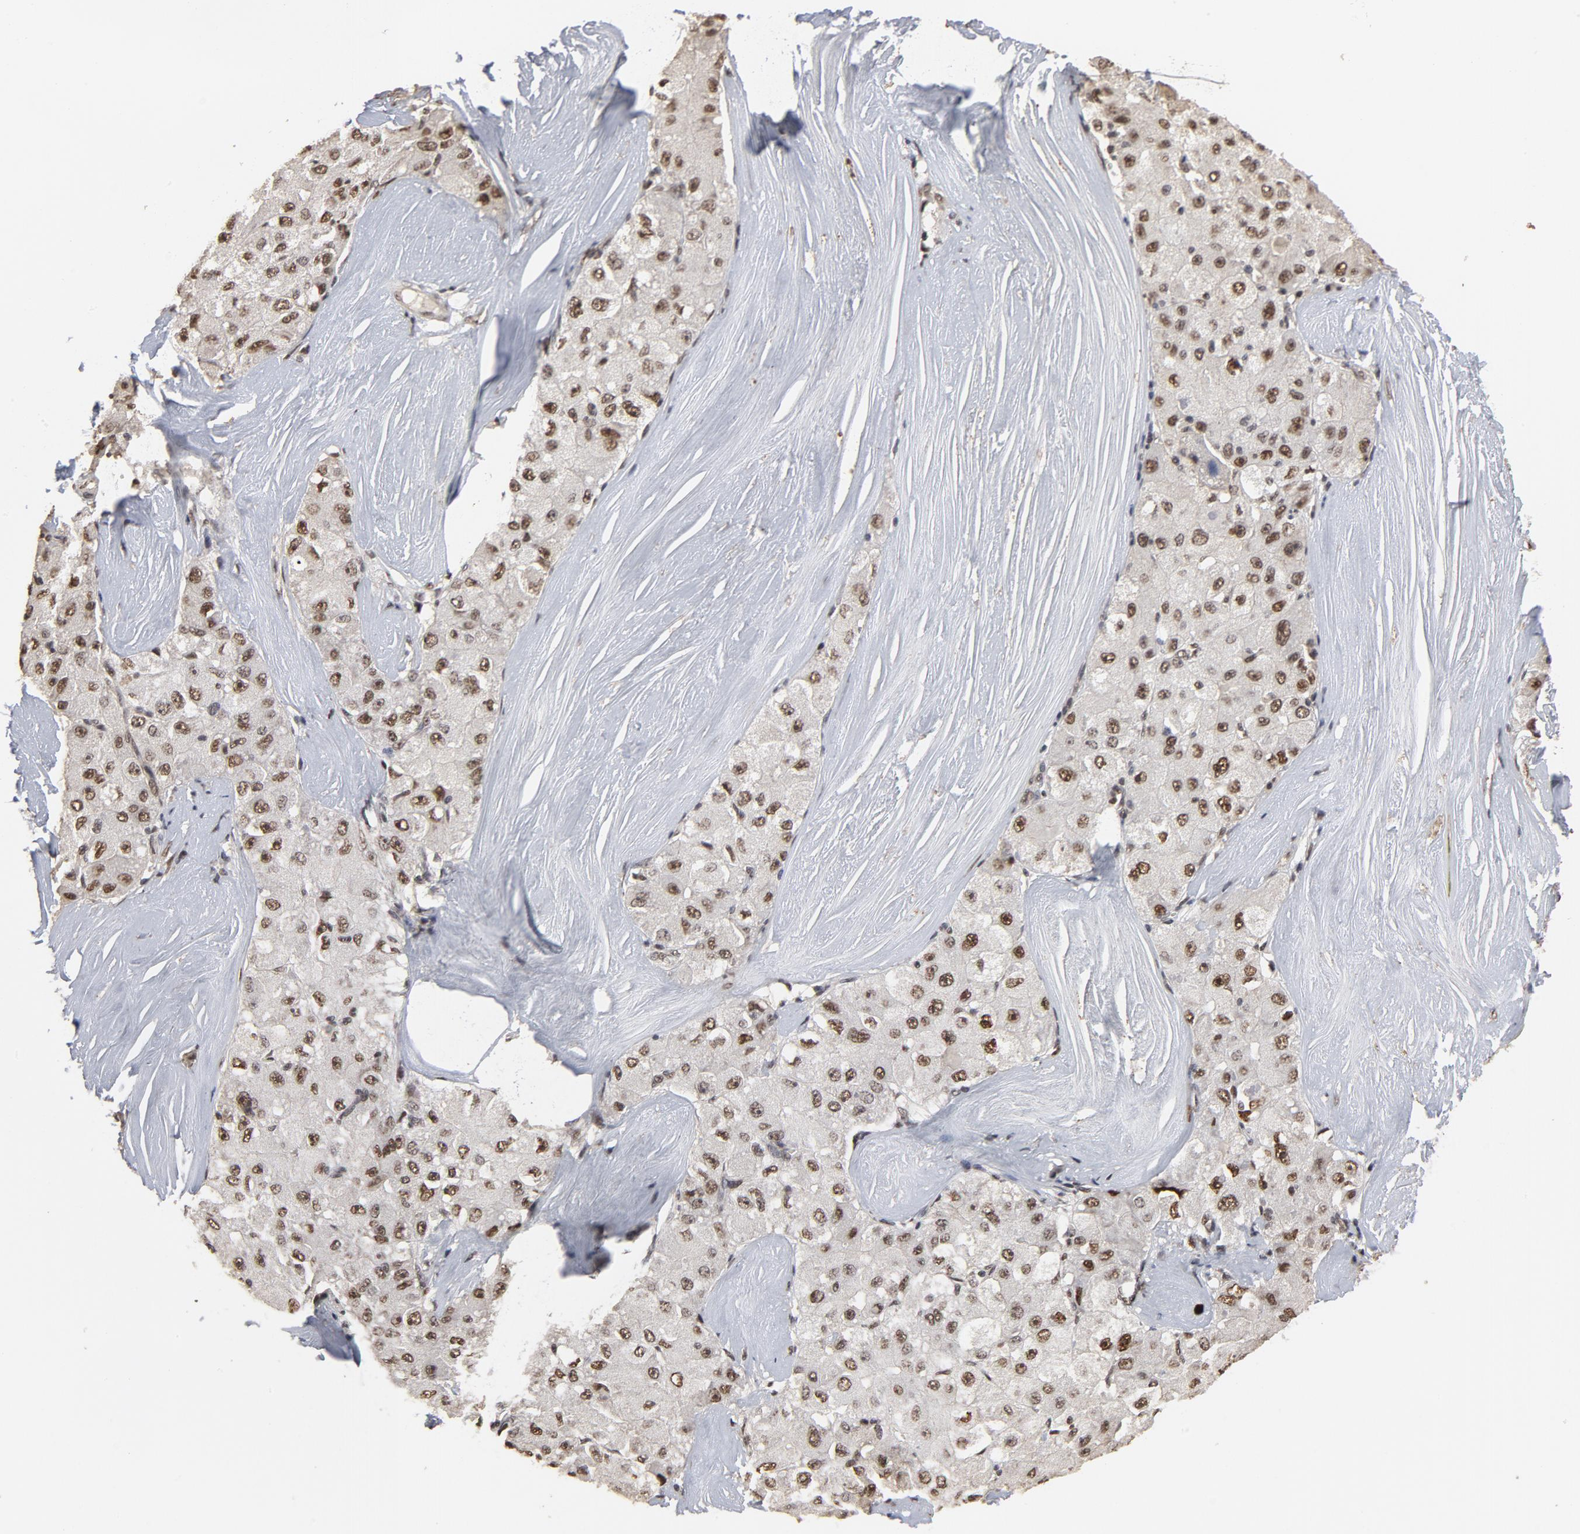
{"staining": {"intensity": "moderate", "quantity": ">75%", "location": "nuclear"}, "tissue": "liver cancer", "cell_type": "Tumor cells", "image_type": "cancer", "snomed": [{"axis": "morphology", "description": "Carcinoma, Hepatocellular, NOS"}, {"axis": "topography", "description": "Liver"}], "caption": "Protein staining of liver cancer (hepatocellular carcinoma) tissue exhibits moderate nuclear expression in about >75% of tumor cells.", "gene": "TP53RK", "patient": {"sex": "male", "age": 80}}